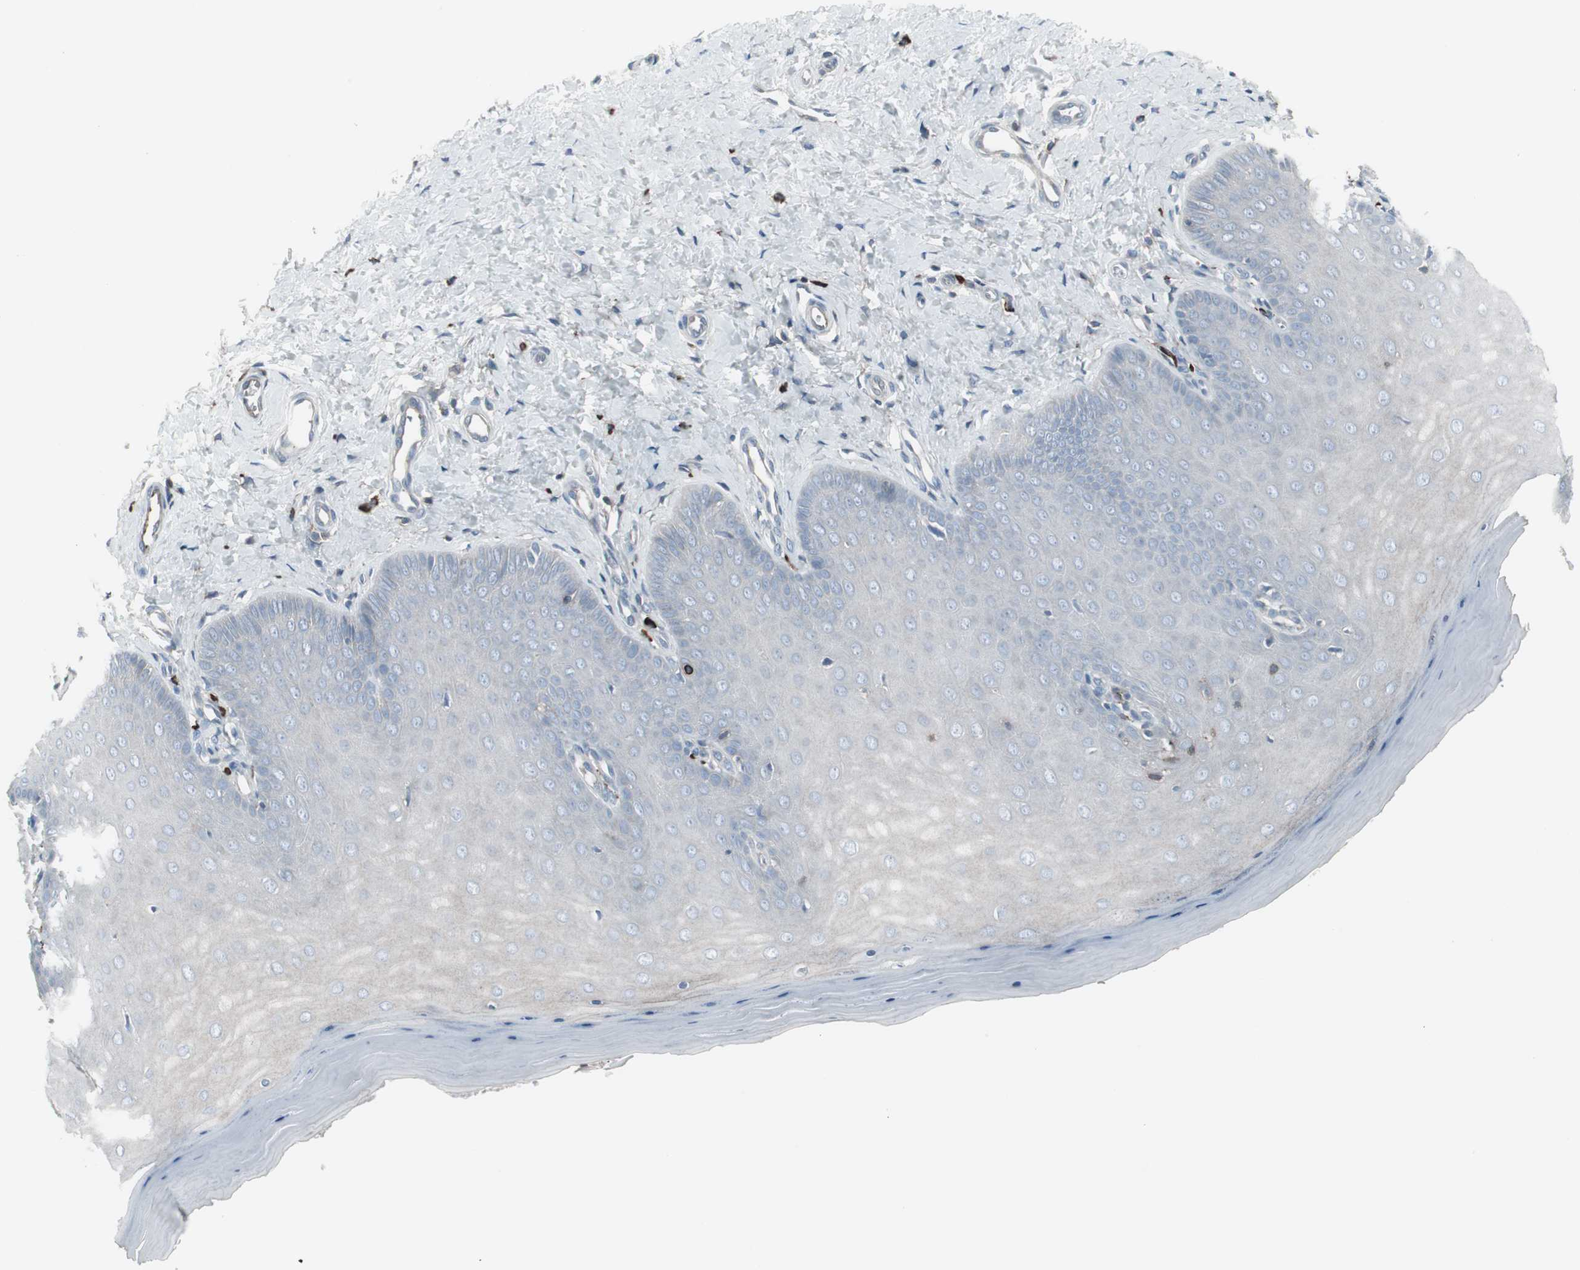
{"staining": {"intensity": "negative", "quantity": "none", "location": "none"}, "tissue": "cervix", "cell_type": "Squamous epithelial cells", "image_type": "normal", "snomed": [{"axis": "morphology", "description": "Normal tissue, NOS"}, {"axis": "topography", "description": "Cervix"}], "caption": "Immunohistochemical staining of benign cervix demonstrates no significant staining in squamous epithelial cells.", "gene": "ZSCAN32", "patient": {"sex": "female", "age": 55}}